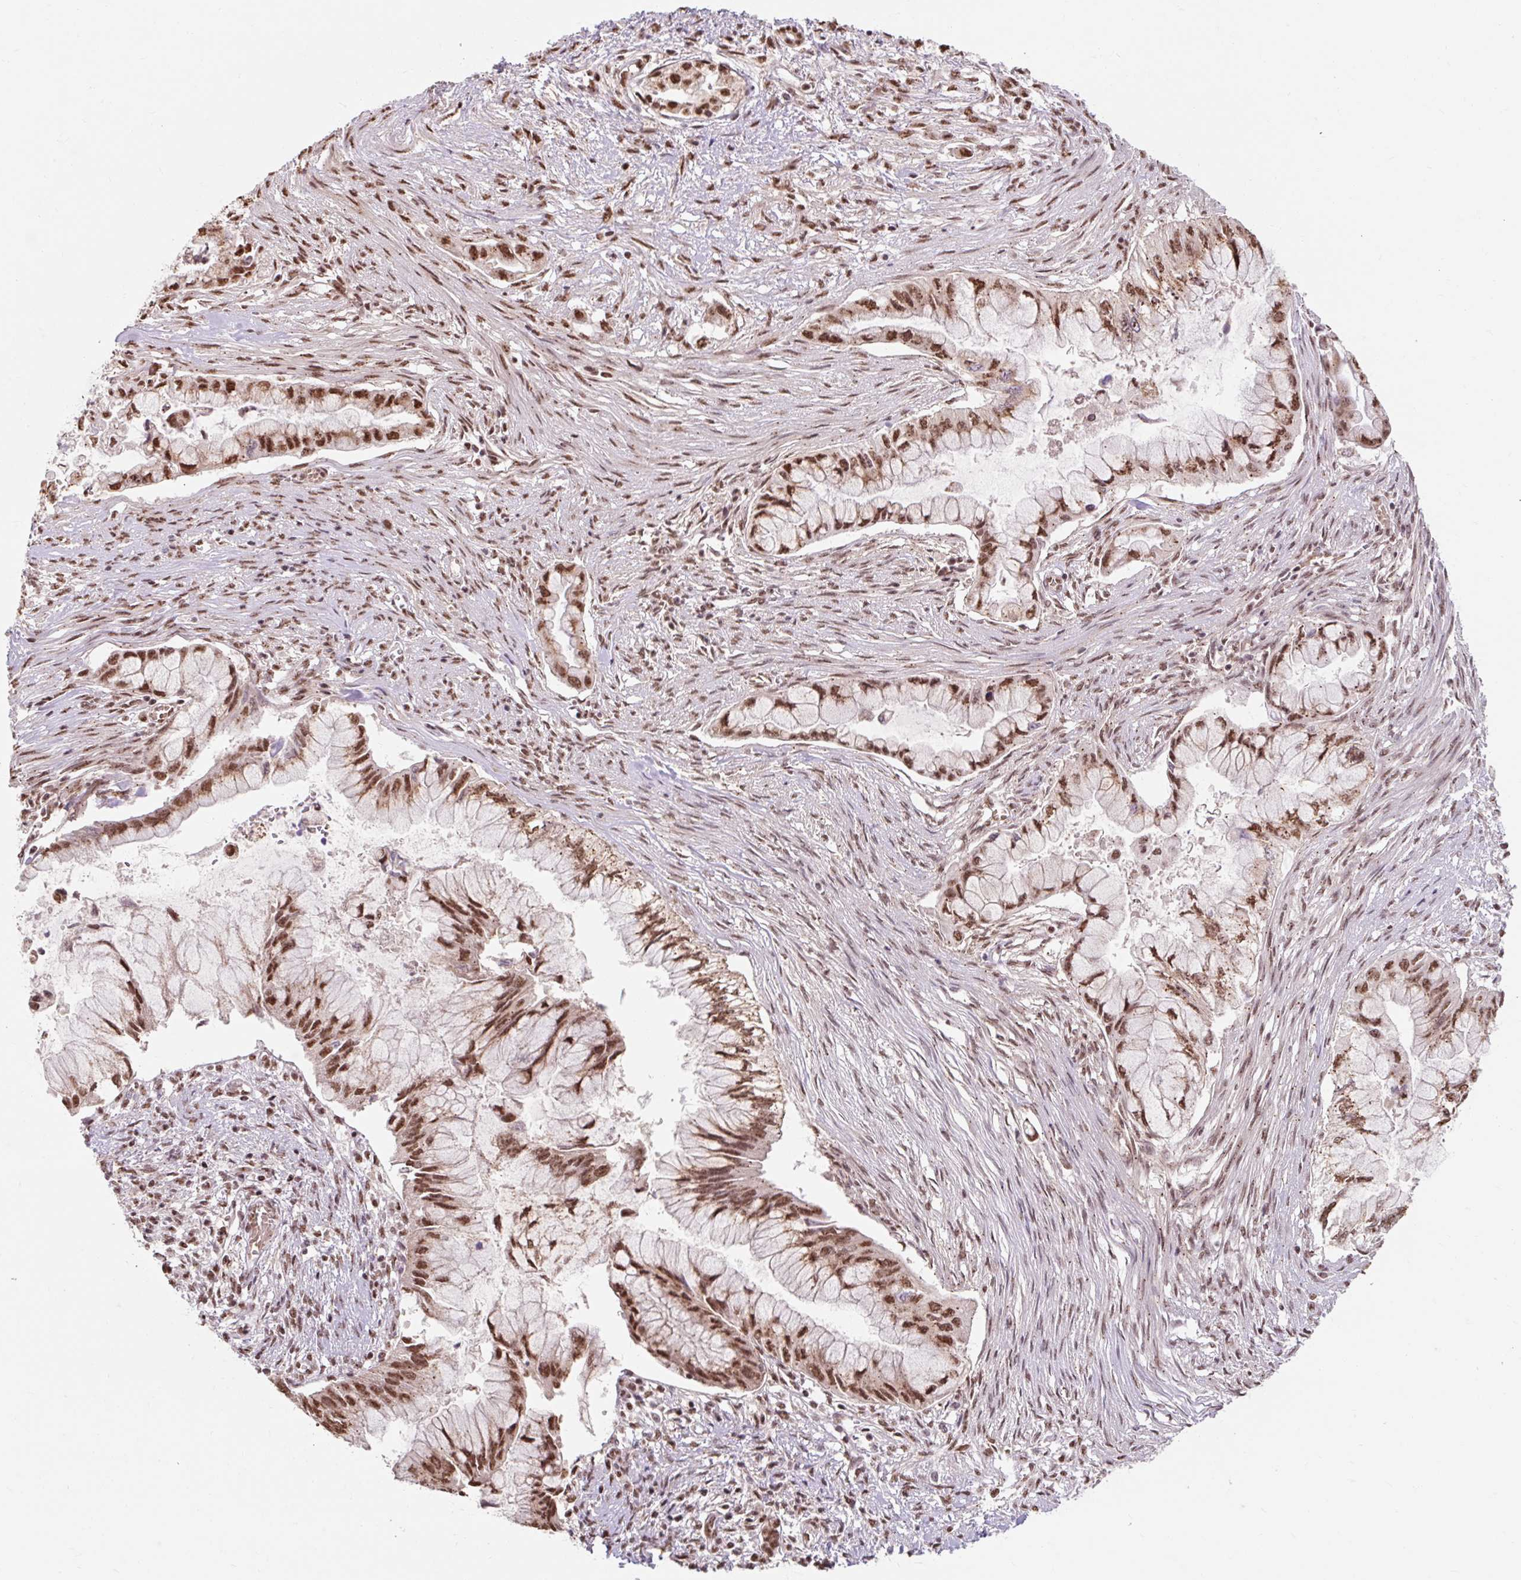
{"staining": {"intensity": "strong", "quantity": ">75%", "location": "nuclear"}, "tissue": "pancreatic cancer", "cell_type": "Tumor cells", "image_type": "cancer", "snomed": [{"axis": "morphology", "description": "Adenocarcinoma, NOS"}, {"axis": "topography", "description": "Pancreas"}], "caption": "The immunohistochemical stain shows strong nuclear positivity in tumor cells of pancreatic cancer tissue. (DAB (3,3'-diaminobenzidine) IHC with brightfield microscopy, high magnification).", "gene": "BICRA", "patient": {"sex": "male", "age": 48}}